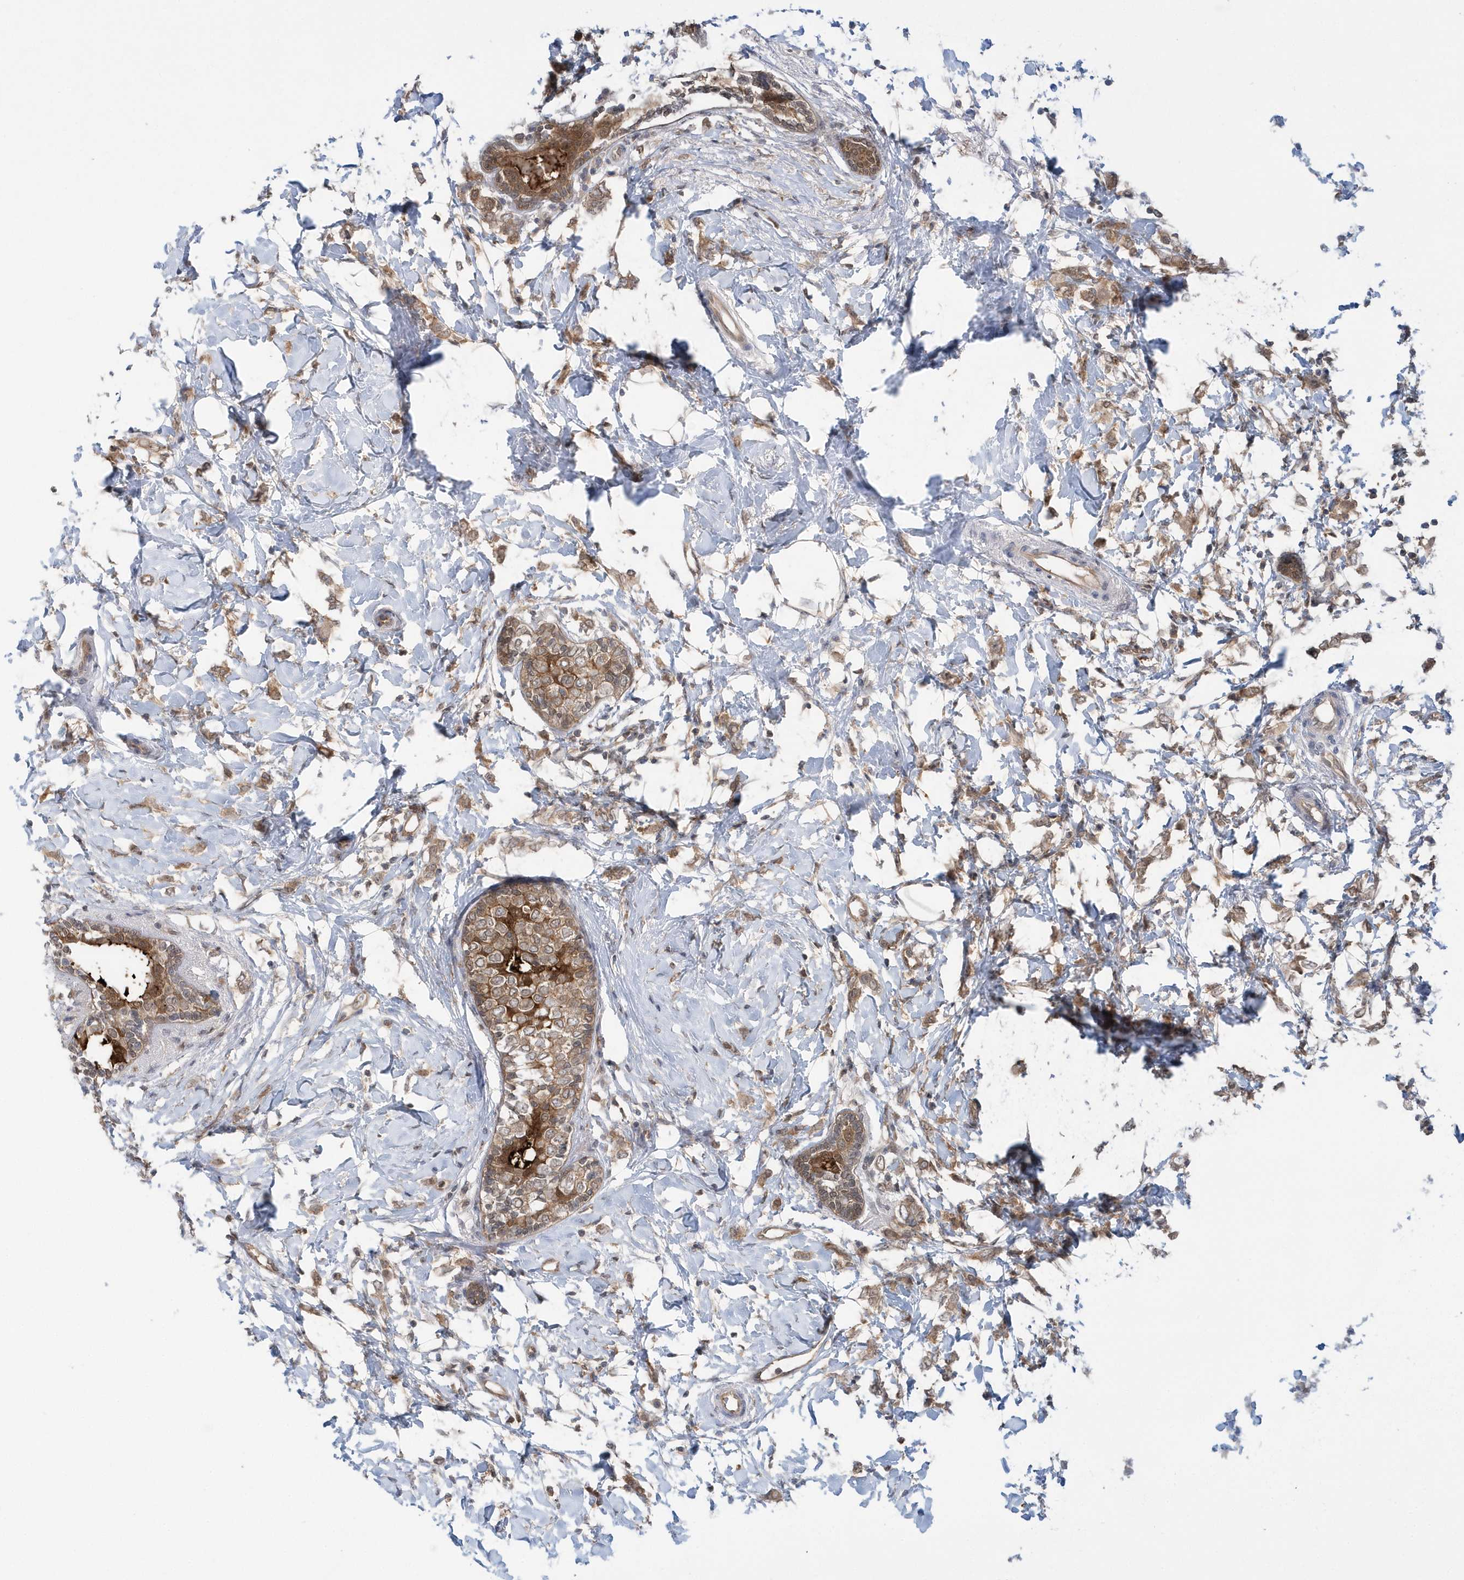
{"staining": {"intensity": "moderate", "quantity": ">75%", "location": "cytoplasmic/membranous"}, "tissue": "breast cancer", "cell_type": "Tumor cells", "image_type": "cancer", "snomed": [{"axis": "morphology", "description": "Normal tissue, NOS"}, {"axis": "morphology", "description": "Lobular carcinoma"}, {"axis": "topography", "description": "Breast"}], "caption": "Human breast cancer stained with a brown dye displays moderate cytoplasmic/membranous positive staining in about >75% of tumor cells.", "gene": "RNF7", "patient": {"sex": "female", "age": 47}}